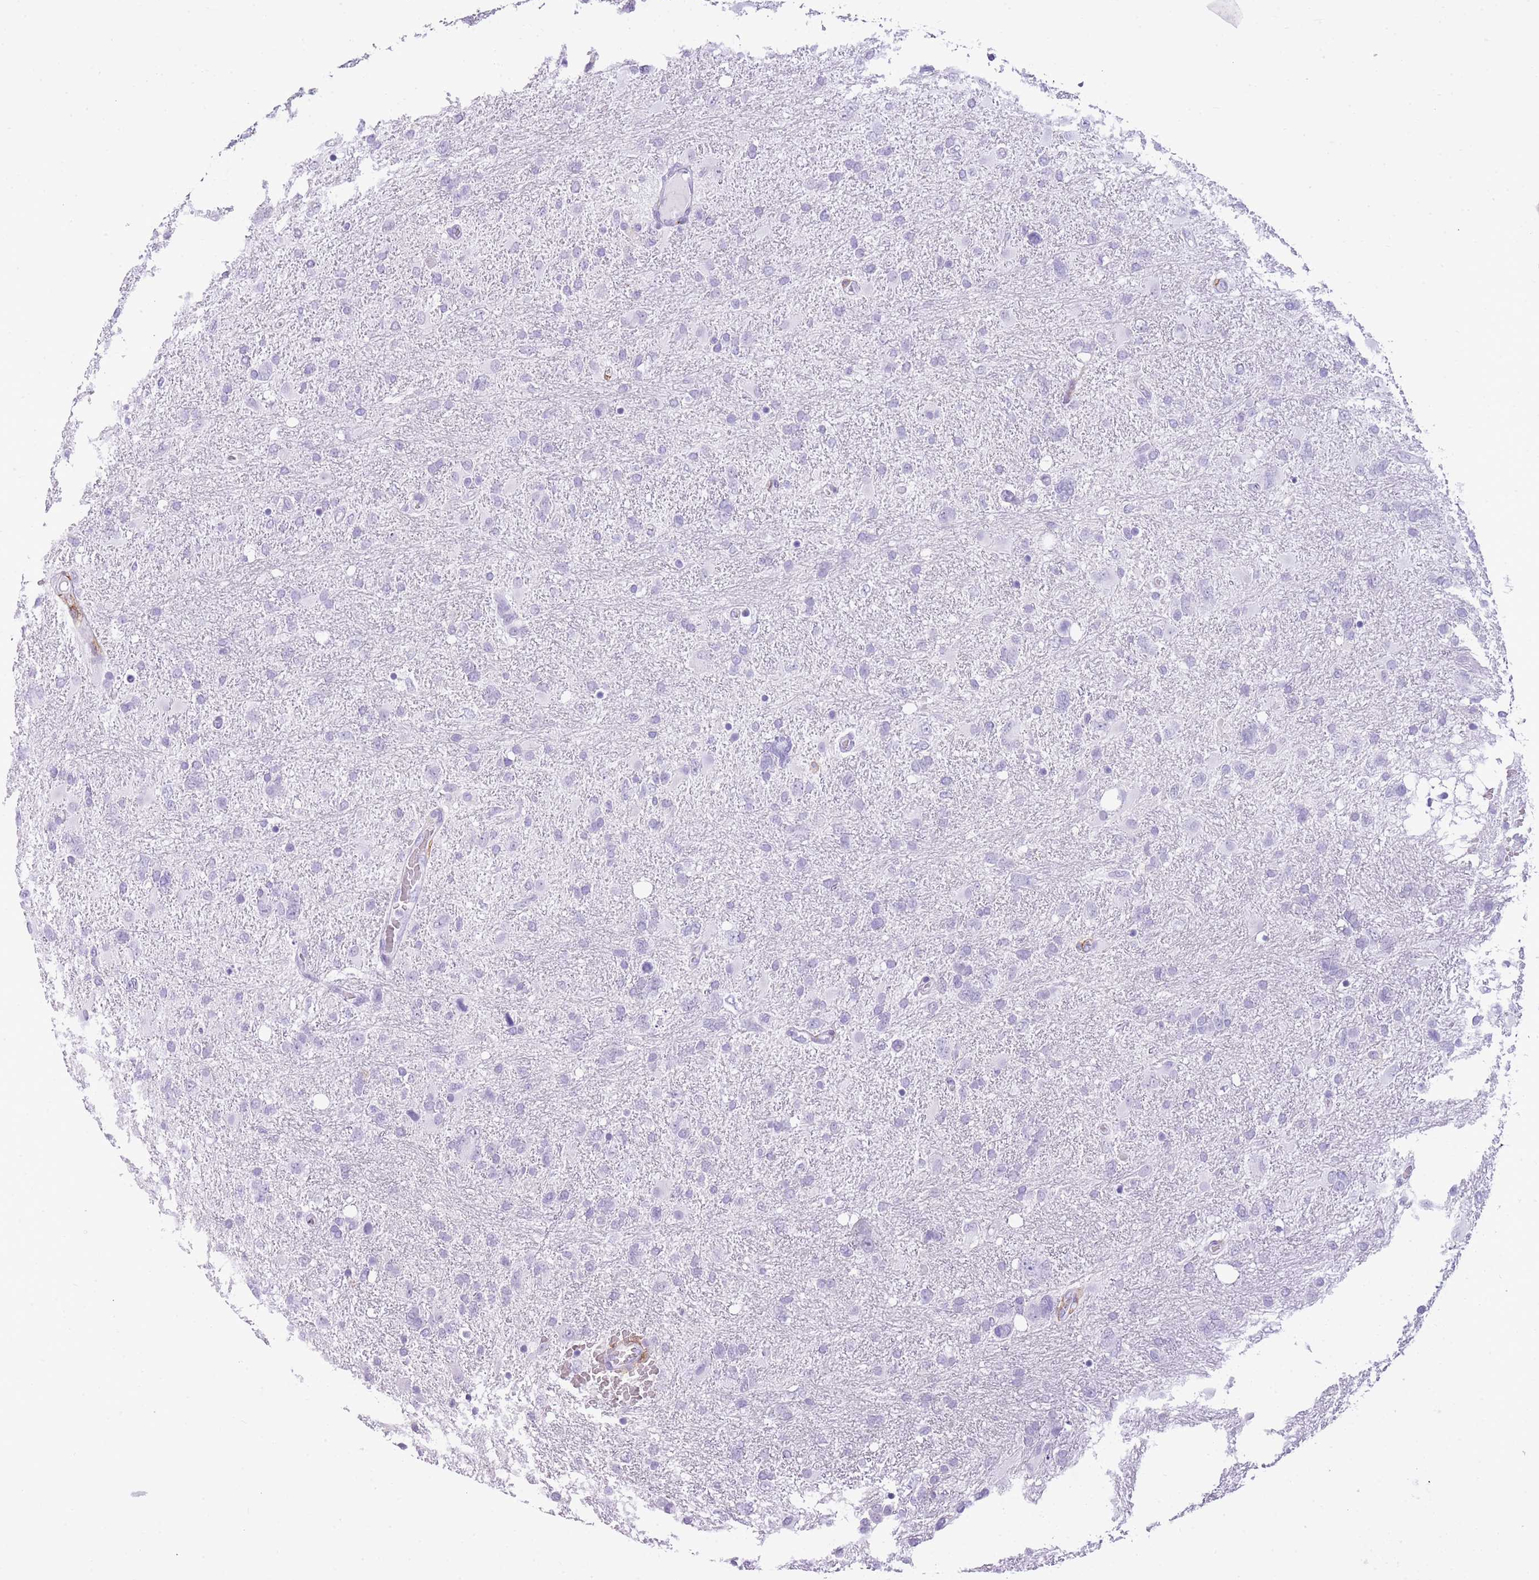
{"staining": {"intensity": "negative", "quantity": "none", "location": "none"}, "tissue": "glioma", "cell_type": "Tumor cells", "image_type": "cancer", "snomed": [{"axis": "morphology", "description": "Glioma, malignant, High grade"}, {"axis": "topography", "description": "Brain"}], "caption": "Protein analysis of glioma demonstrates no significant expression in tumor cells. (DAB immunohistochemistry with hematoxylin counter stain).", "gene": "RADX", "patient": {"sex": "male", "age": 61}}